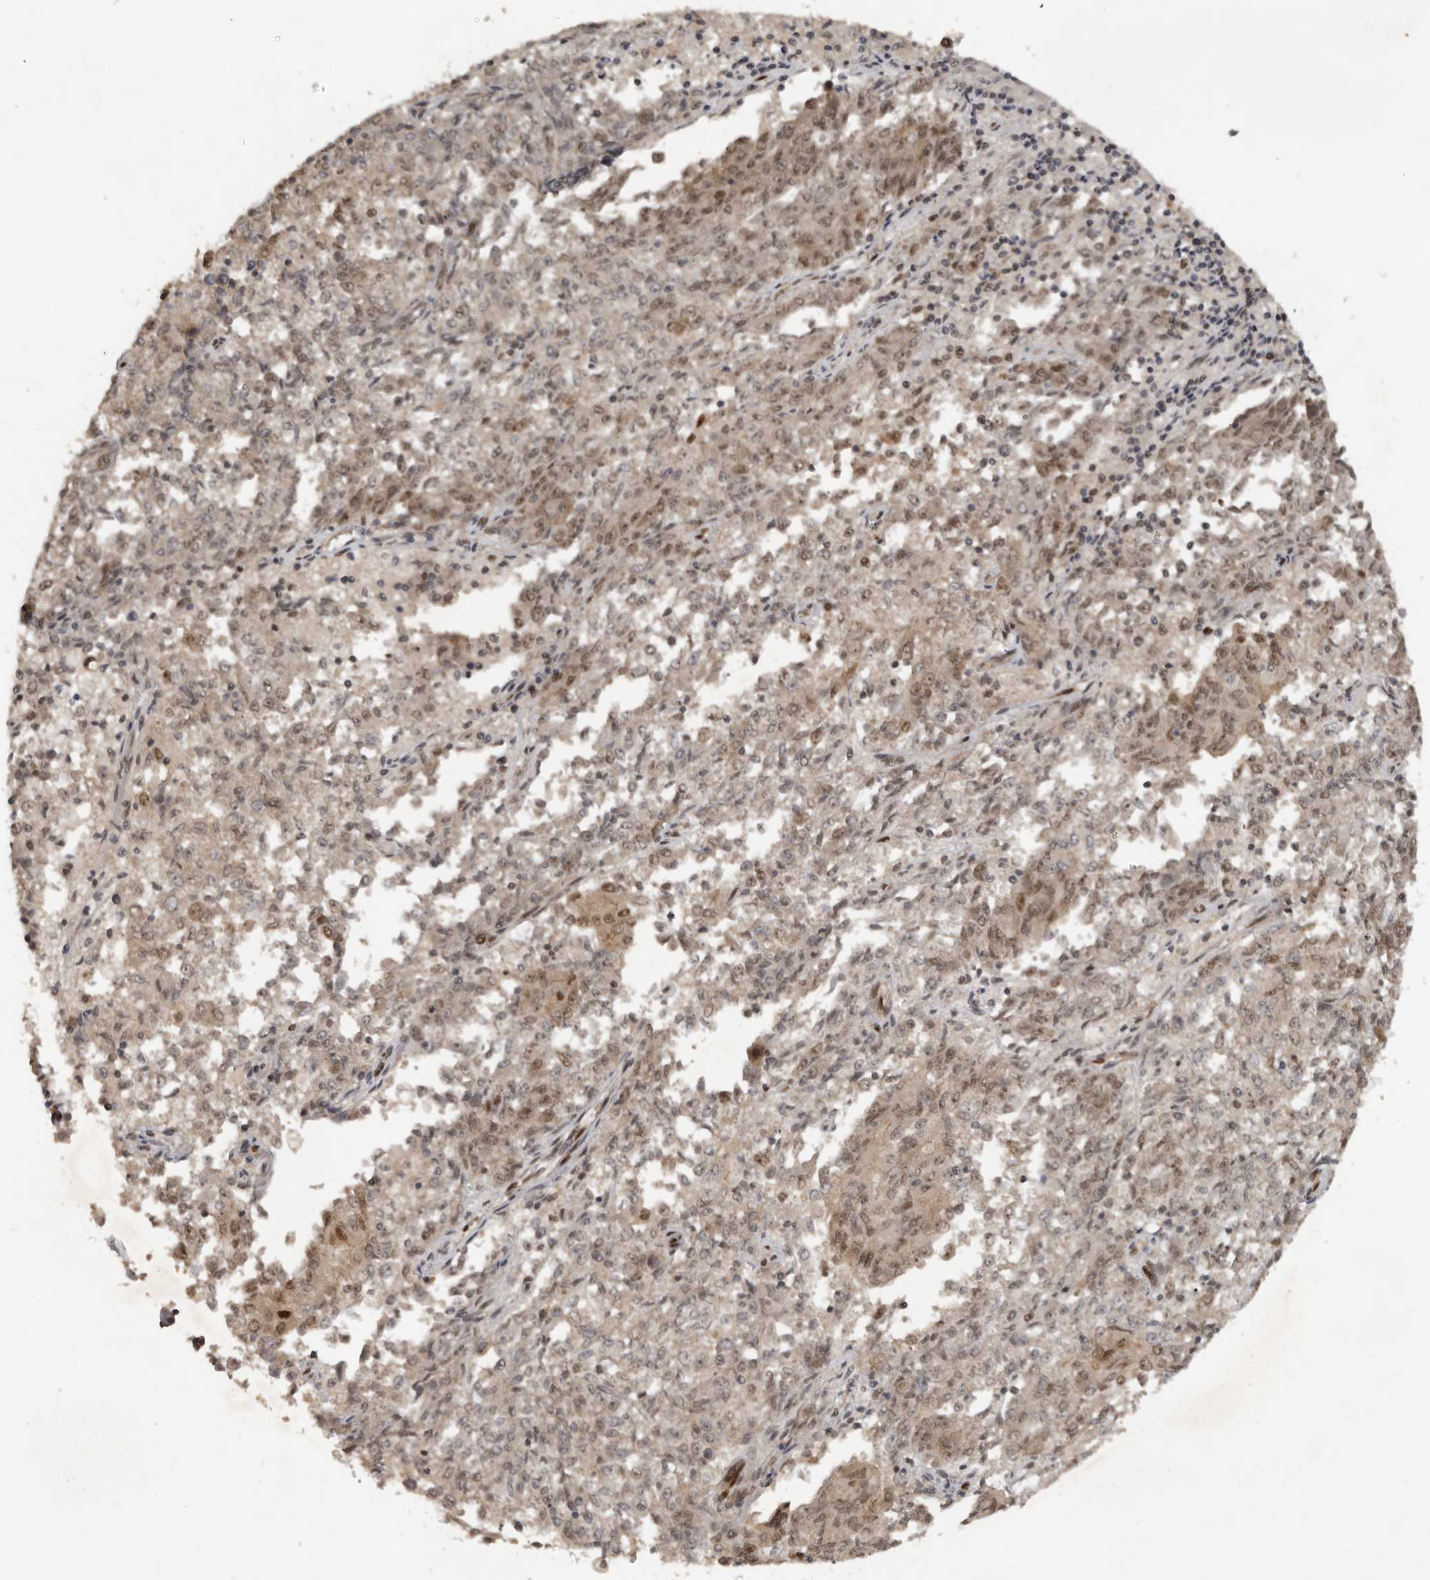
{"staining": {"intensity": "weak", "quantity": "25%-75%", "location": "nuclear"}, "tissue": "endometrial cancer", "cell_type": "Tumor cells", "image_type": "cancer", "snomed": [{"axis": "morphology", "description": "Adenocarcinoma, NOS"}, {"axis": "topography", "description": "Endometrium"}], "caption": "This image exhibits immunohistochemistry staining of human endometrial cancer, with low weak nuclear staining in approximately 25%-75% of tumor cells.", "gene": "CDC27", "patient": {"sex": "female", "age": 80}}